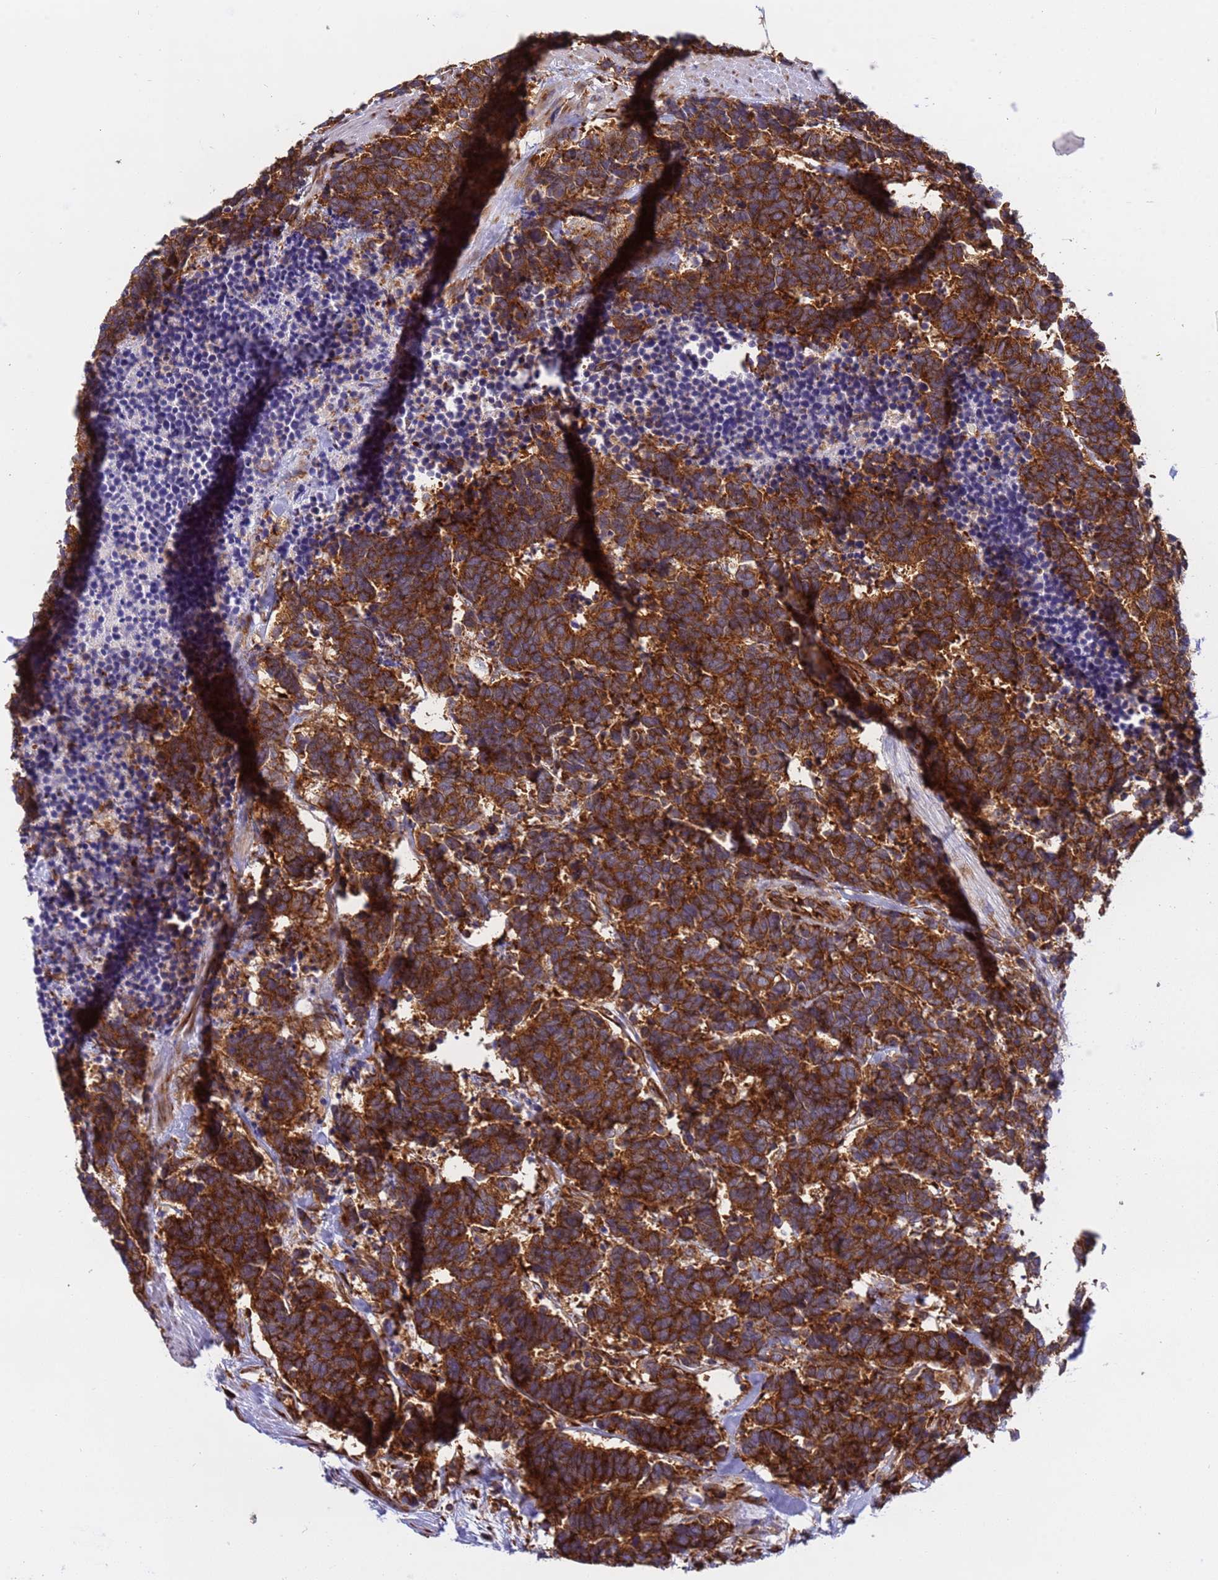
{"staining": {"intensity": "strong", "quantity": ">75%", "location": "cytoplasmic/membranous"}, "tissue": "carcinoid", "cell_type": "Tumor cells", "image_type": "cancer", "snomed": [{"axis": "morphology", "description": "Carcinoma, NOS"}, {"axis": "morphology", "description": "Carcinoid, malignant, NOS"}, {"axis": "topography", "description": "Urinary bladder"}], "caption": "The immunohistochemical stain labels strong cytoplasmic/membranous expression in tumor cells of carcinoid (malignant) tissue.", "gene": "RPL36", "patient": {"sex": "male", "age": 57}}